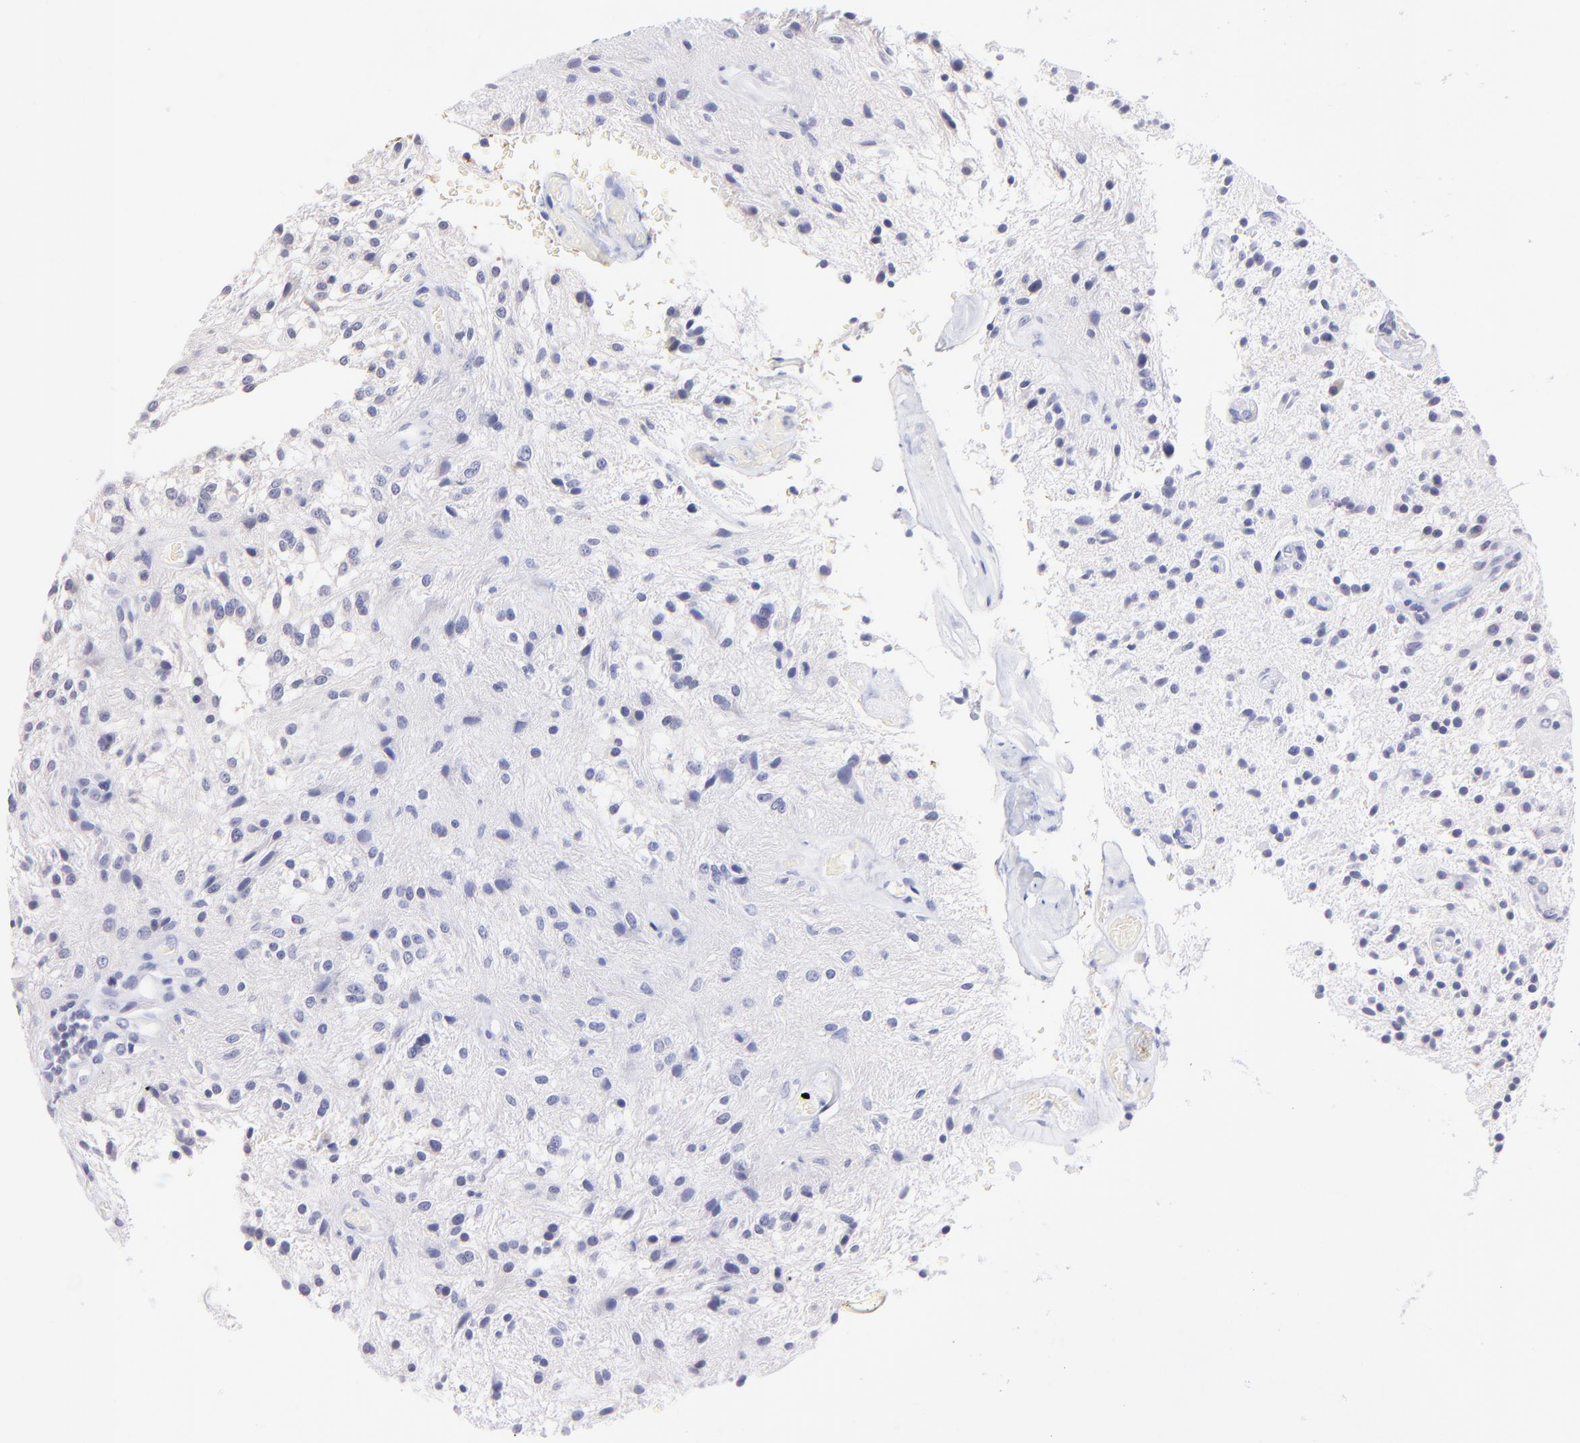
{"staining": {"intensity": "negative", "quantity": "none", "location": "none"}, "tissue": "glioma", "cell_type": "Tumor cells", "image_type": "cancer", "snomed": [{"axis": "morphology", "description": "Glioma, malignant, NOS"}, {"axis": "topography", "description": "Cerebellum"}], "caption": "Tumor cells show no significant staining in glioma. The staining was performed using DAB (3,3'-diaminobenzidine) to visualize the protein expression in brown, while the nuclei were stained in blue with hematoxylin (Magnification: 20x).", "gene": "ZNF155", "patient": {"sex": "female", "age": 10}}